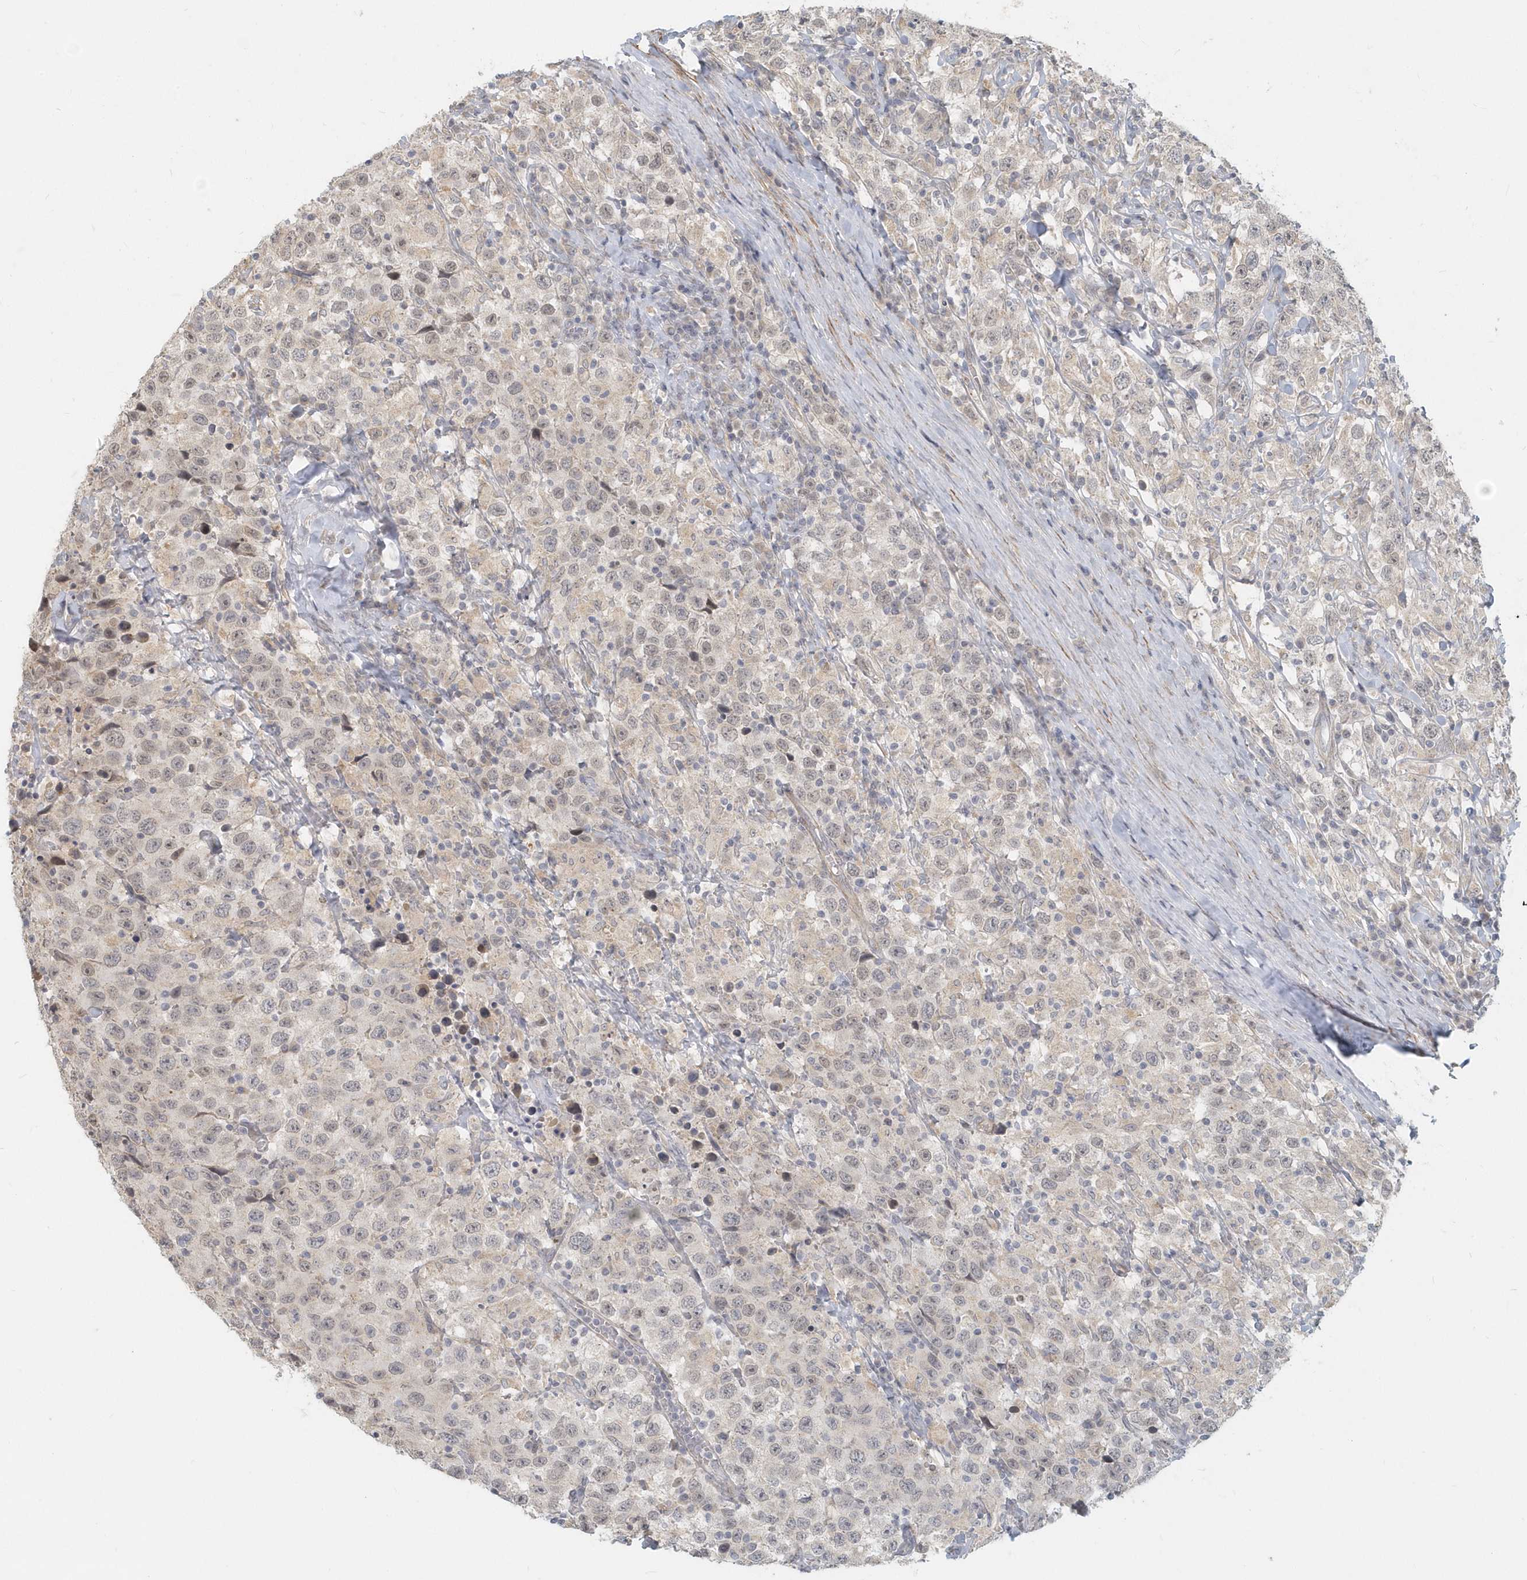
{"staining": {"intensity": "negative", "quantity": "none", "location": "none"}, "tissue": "testis cancer", "cell_type": "Tumor cells", "image_type": "cancer", "snomed": [{"axis": "morphology", "description": "Seminoma, NOS"}, {"axis": "topography", "description": "Testis"}], "caption": "A histopathology image of seminoma (testis) stained for a protein displays no brown staining in tumor cells.", "gene": "NAPB", "patient": {"sex": "male", "age": 41}}